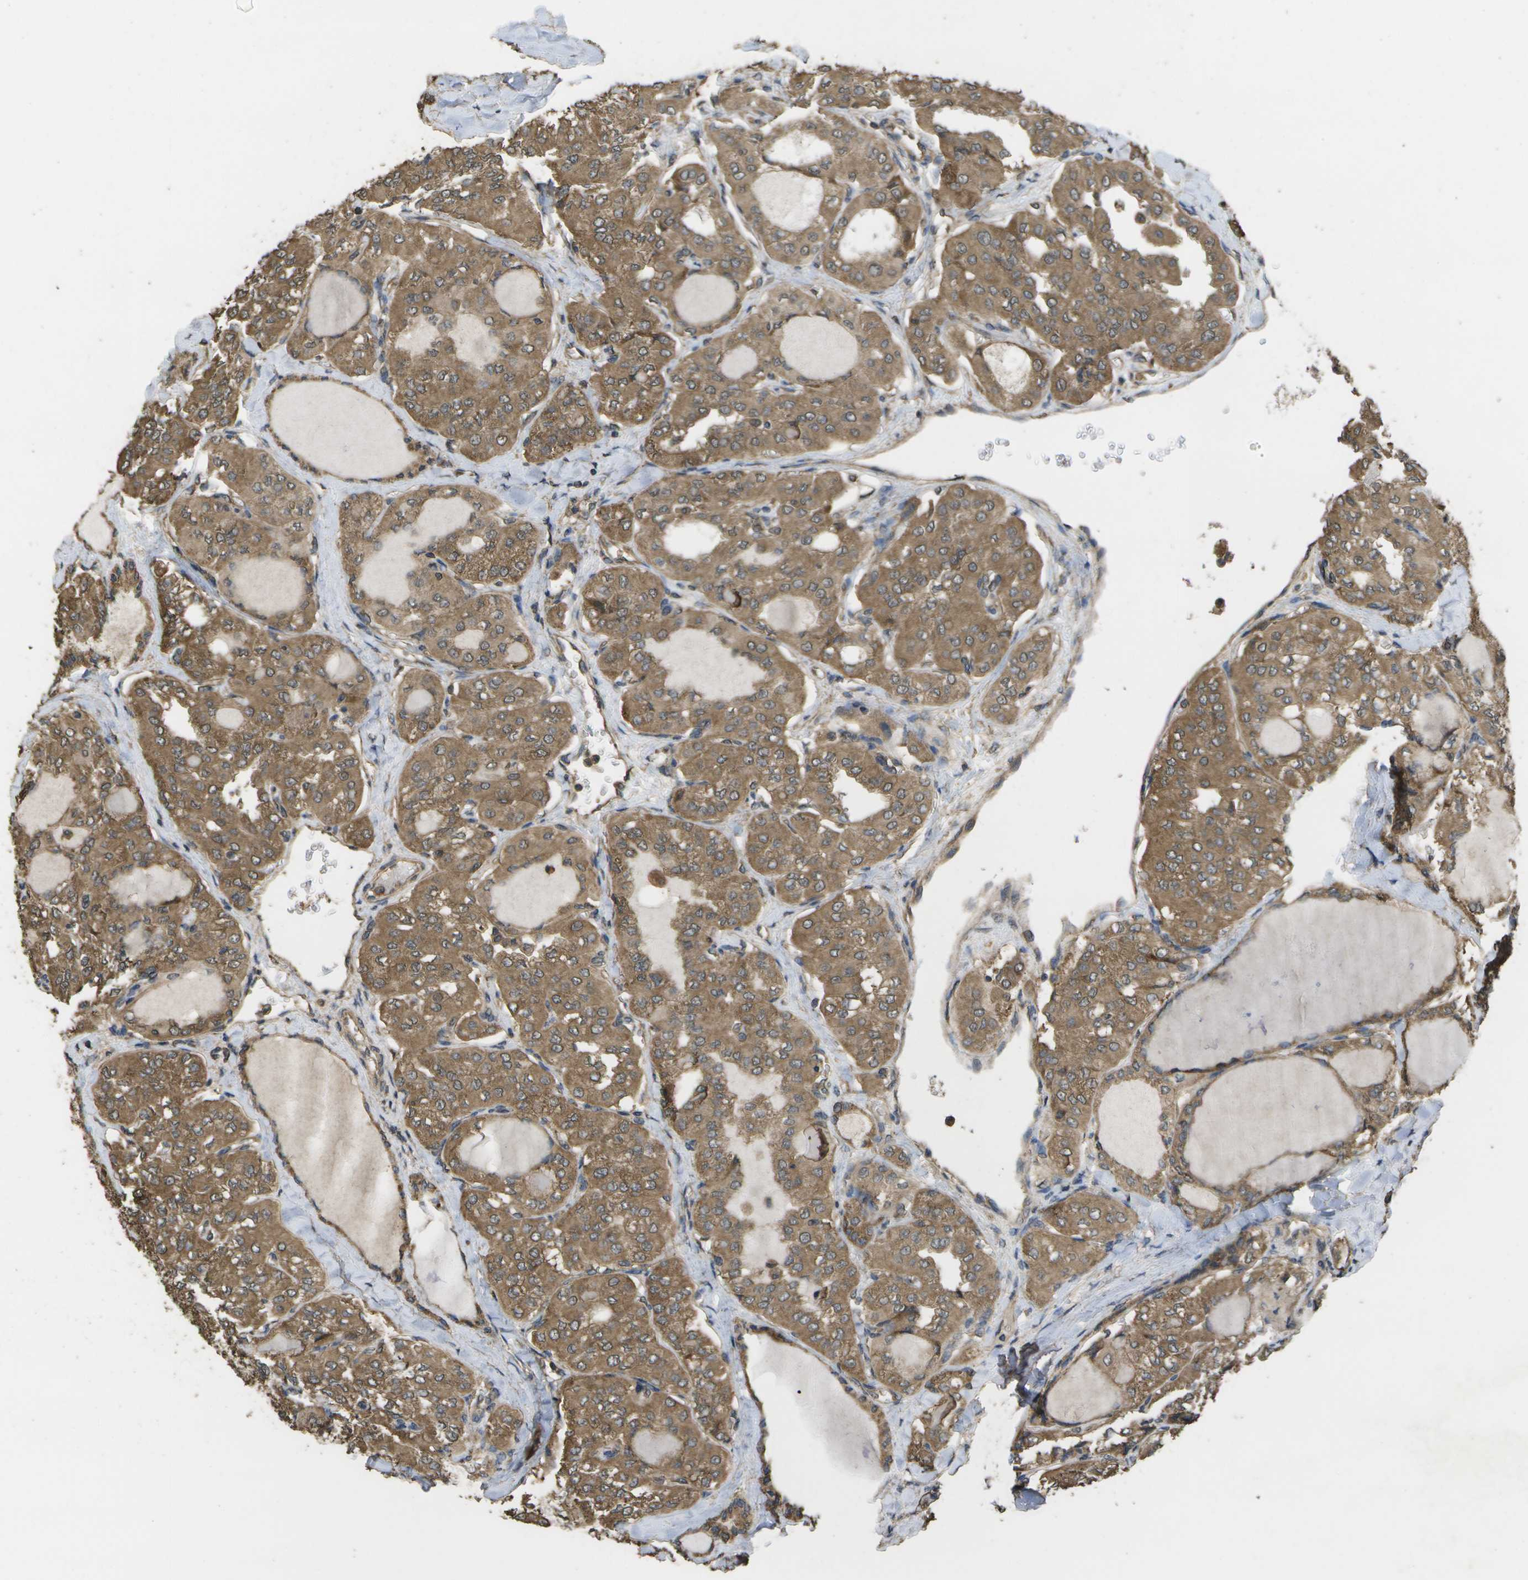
{"staining": {"intensity": "moderate", "quantity": ">75%", "location": "cytoplasmic/membranous"}, "tissue": "thyroid cancer", "cell_type": "Tumor cells", "image_type": "cancer", "snomed": [{"axis": "morphology", "description": "Papillary adenocarcinoma, NOS"}, {"axis": "topography", "description": "Thyroid gland"}], "caption": "Thyroid cancer (papillary adenocarcinoma) stained with a brown dye demonstrates moderate cytoplasmic/membranous positive positivity in approximately >75% of tumor cells.", "gene": "SACS", "patient": {"sex": "male", "age": 20}}